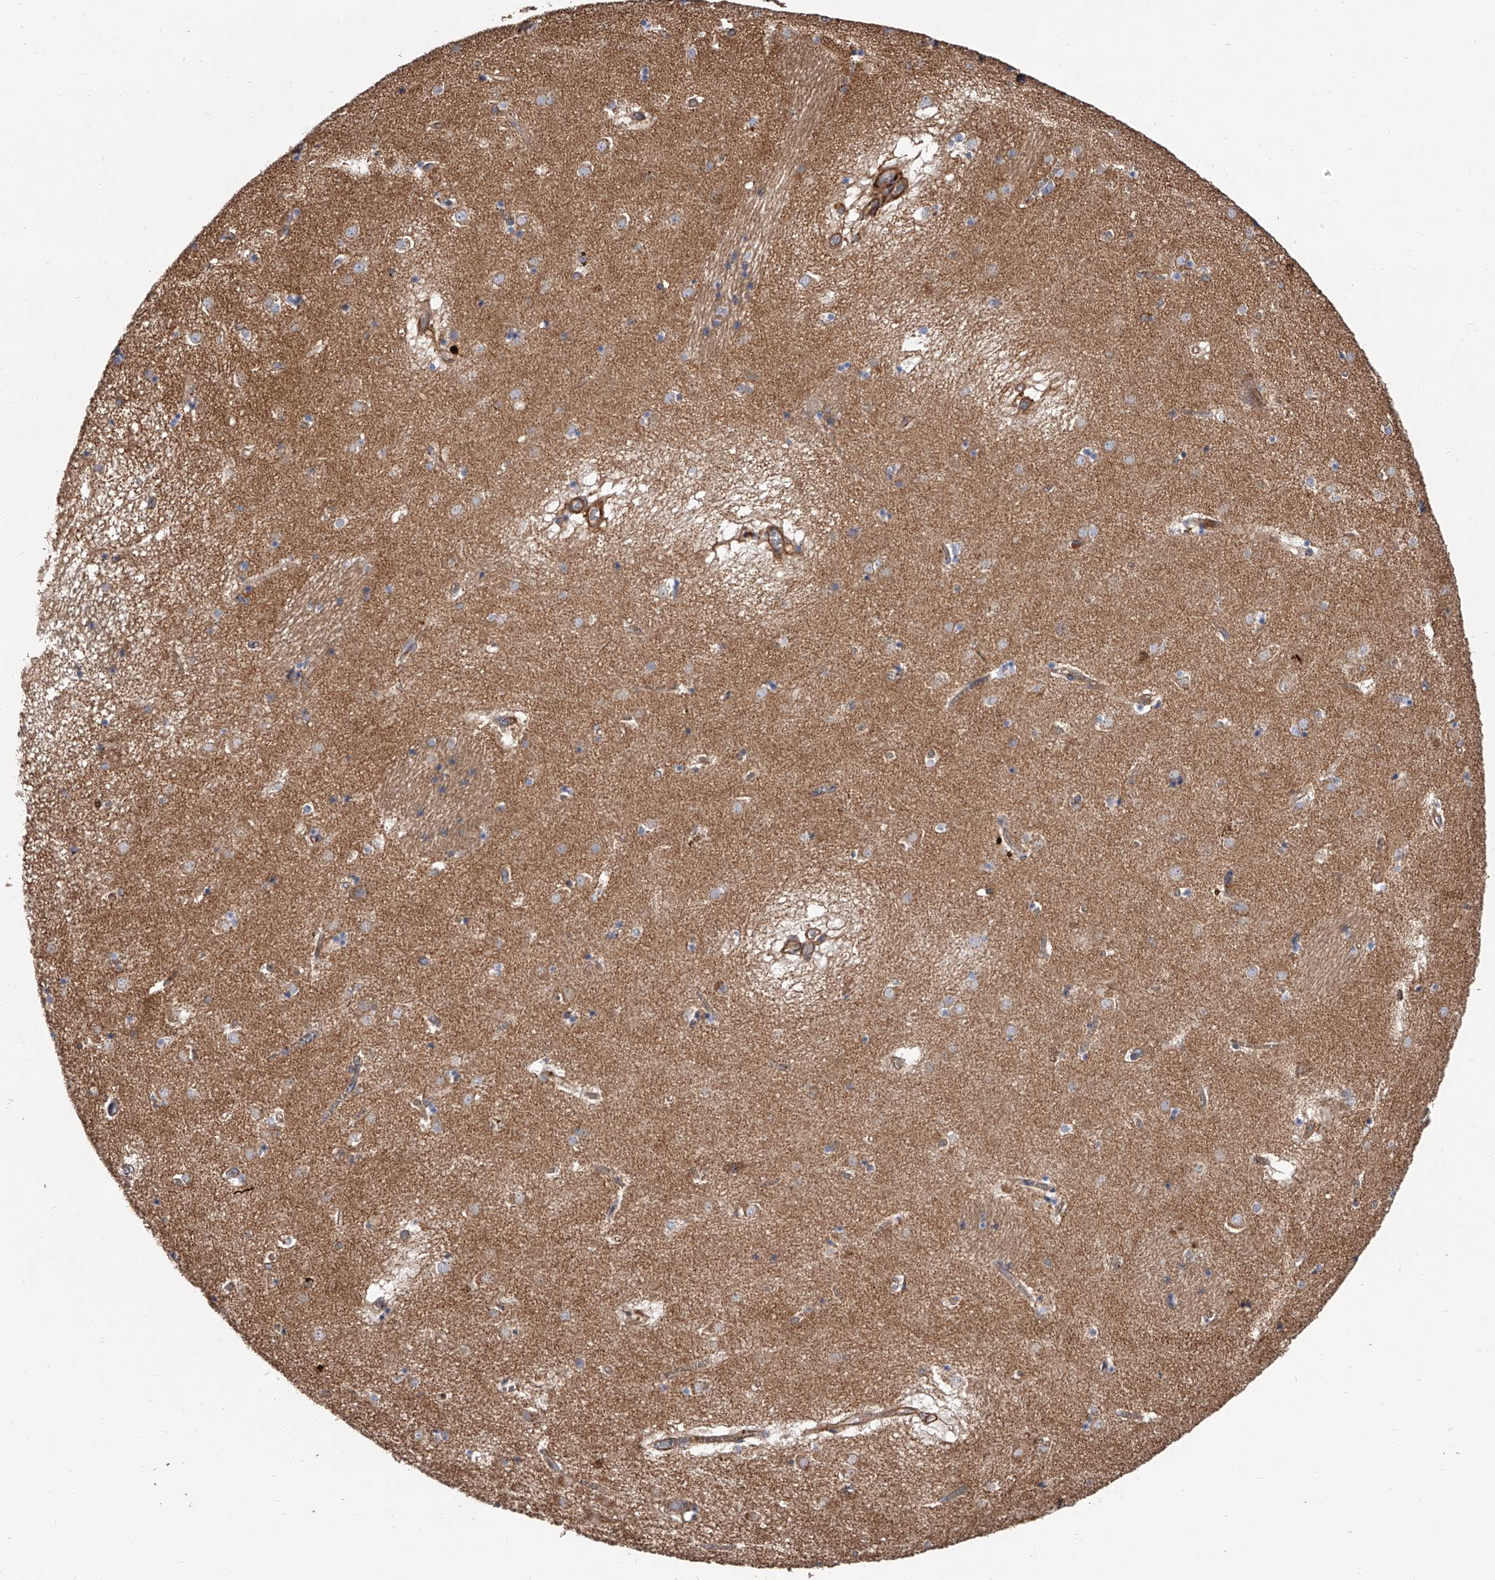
{"staining": {"intensity": "weak", "quantity": "<25%", "location": "cytoplasmic/membranous"}, "tissue": "caudate", "cell_type": "Glial cells", "image_type": "normal", "snomed": [{"axis": "morphology", "description": "Normal tissue, NOS"}, {"axis": "topography", "description": "Lateral ventricle wall"}], "caption": "A photomicrograph of caudate stained for a protein displays no brown staining in glial cells. Brightfield microscopy of immunohistochemistry stained with DAB (brown) and hematoxylin (blue), captured at high magnification.", "gene": "PISD", "patient": {"sex": "male", "age": 70}}